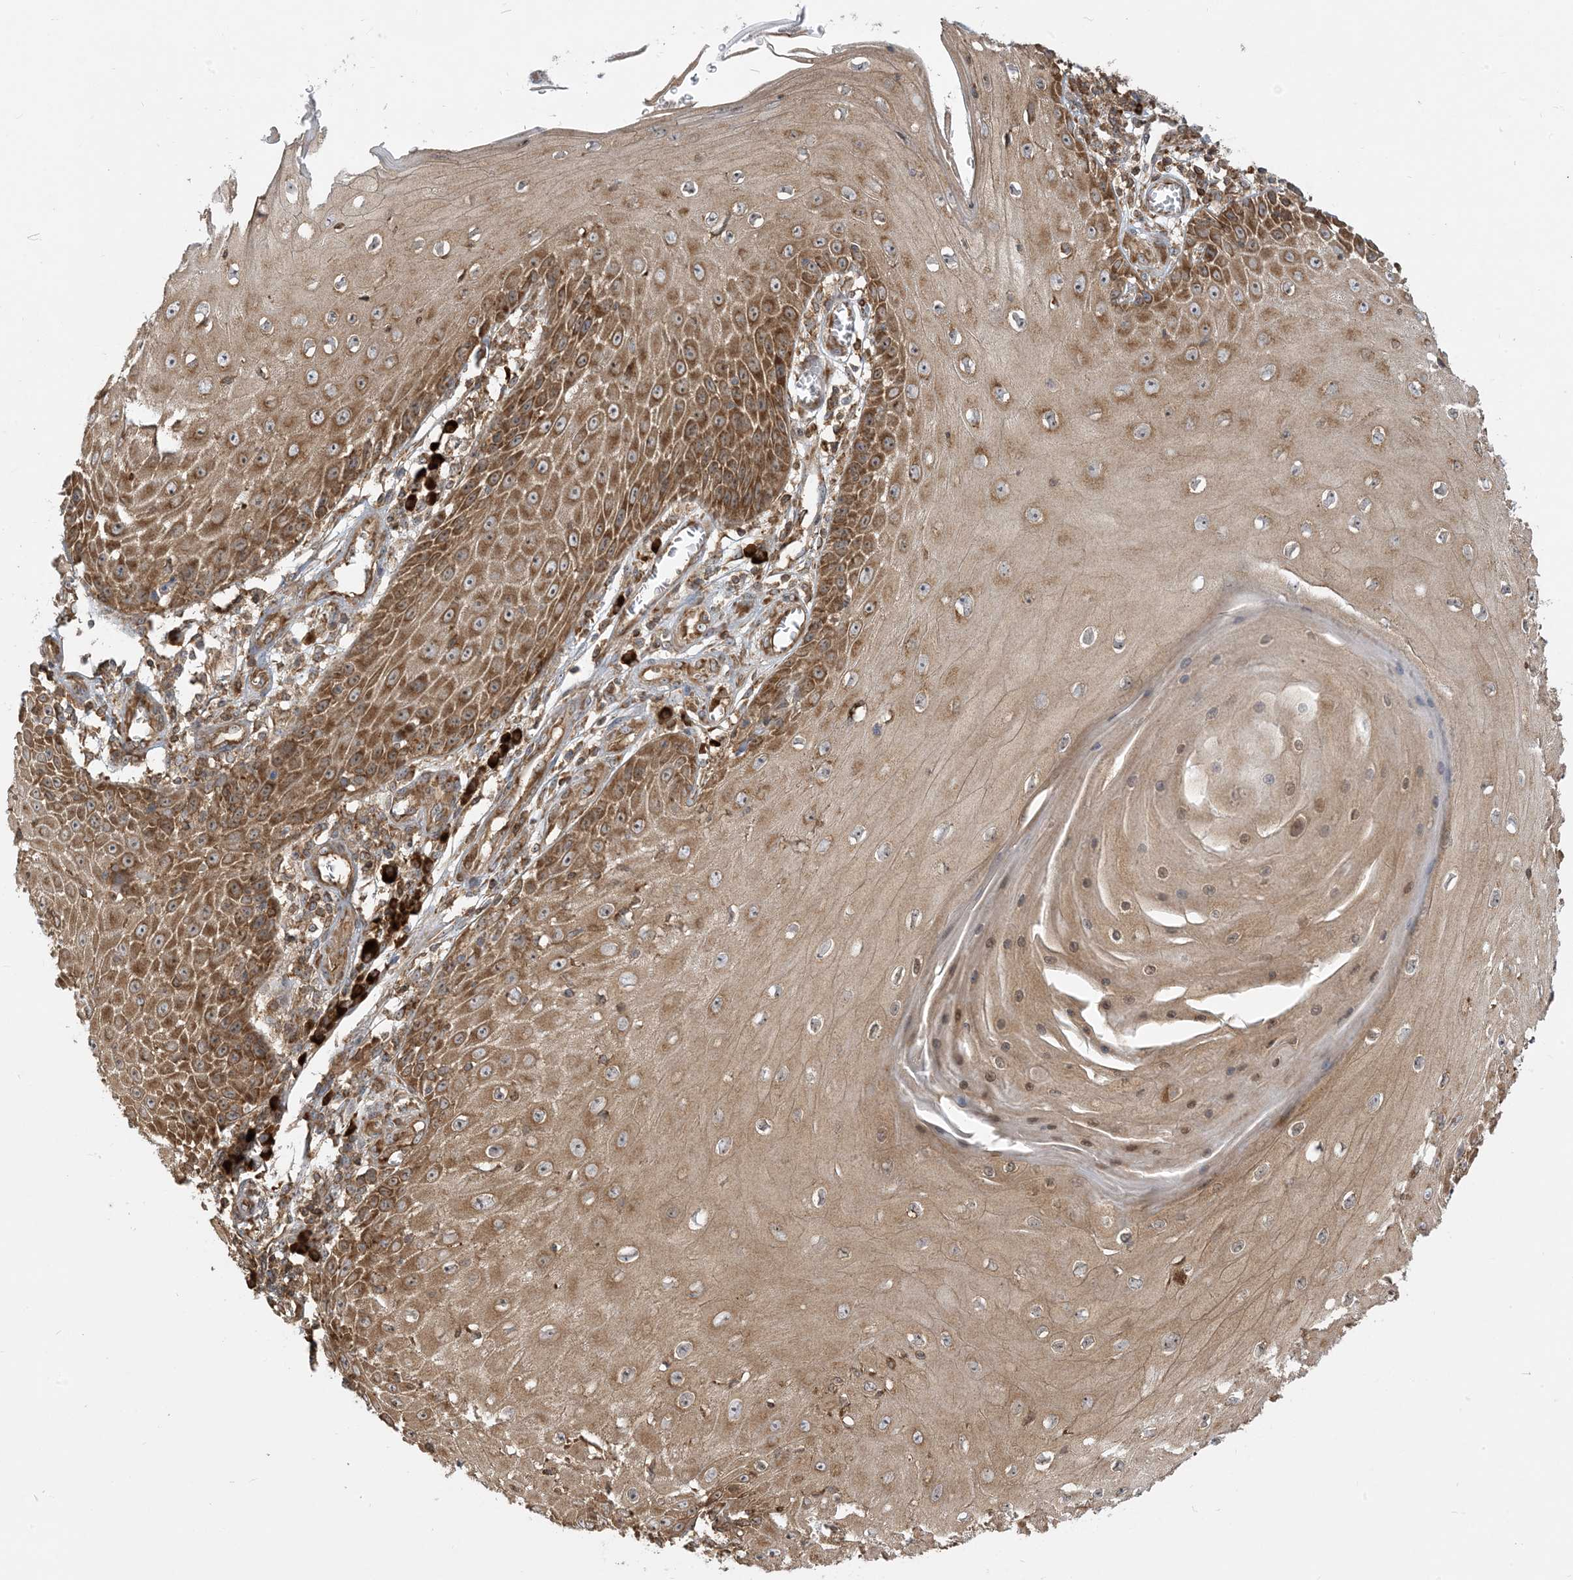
{"staining": {"intensity": "moderate", "quantity": ">75%", "location": "cytoplasmic/membranous,nuclear"}, "tissue": "skin cancer", "cell_type": "Tumor cells", "image_type": "cancer", "snomed": [{"axis": "morphology", "description": "Squamous cell carcinoma, NOS"}, {"axis": "topography", "description": "Skin"}], "caption": "Immunohistochemical staining of human skin cancer (squamous cell carcinoma) displays moderate cytoplasmic/membranous and nuclear protein expression in approximately >75% of tumor cells. The protein of interest is shown in brown color, while the nuclei are stained blue.", "gene": "SRP72", "patient": {"sex": "female", "age": 73}}